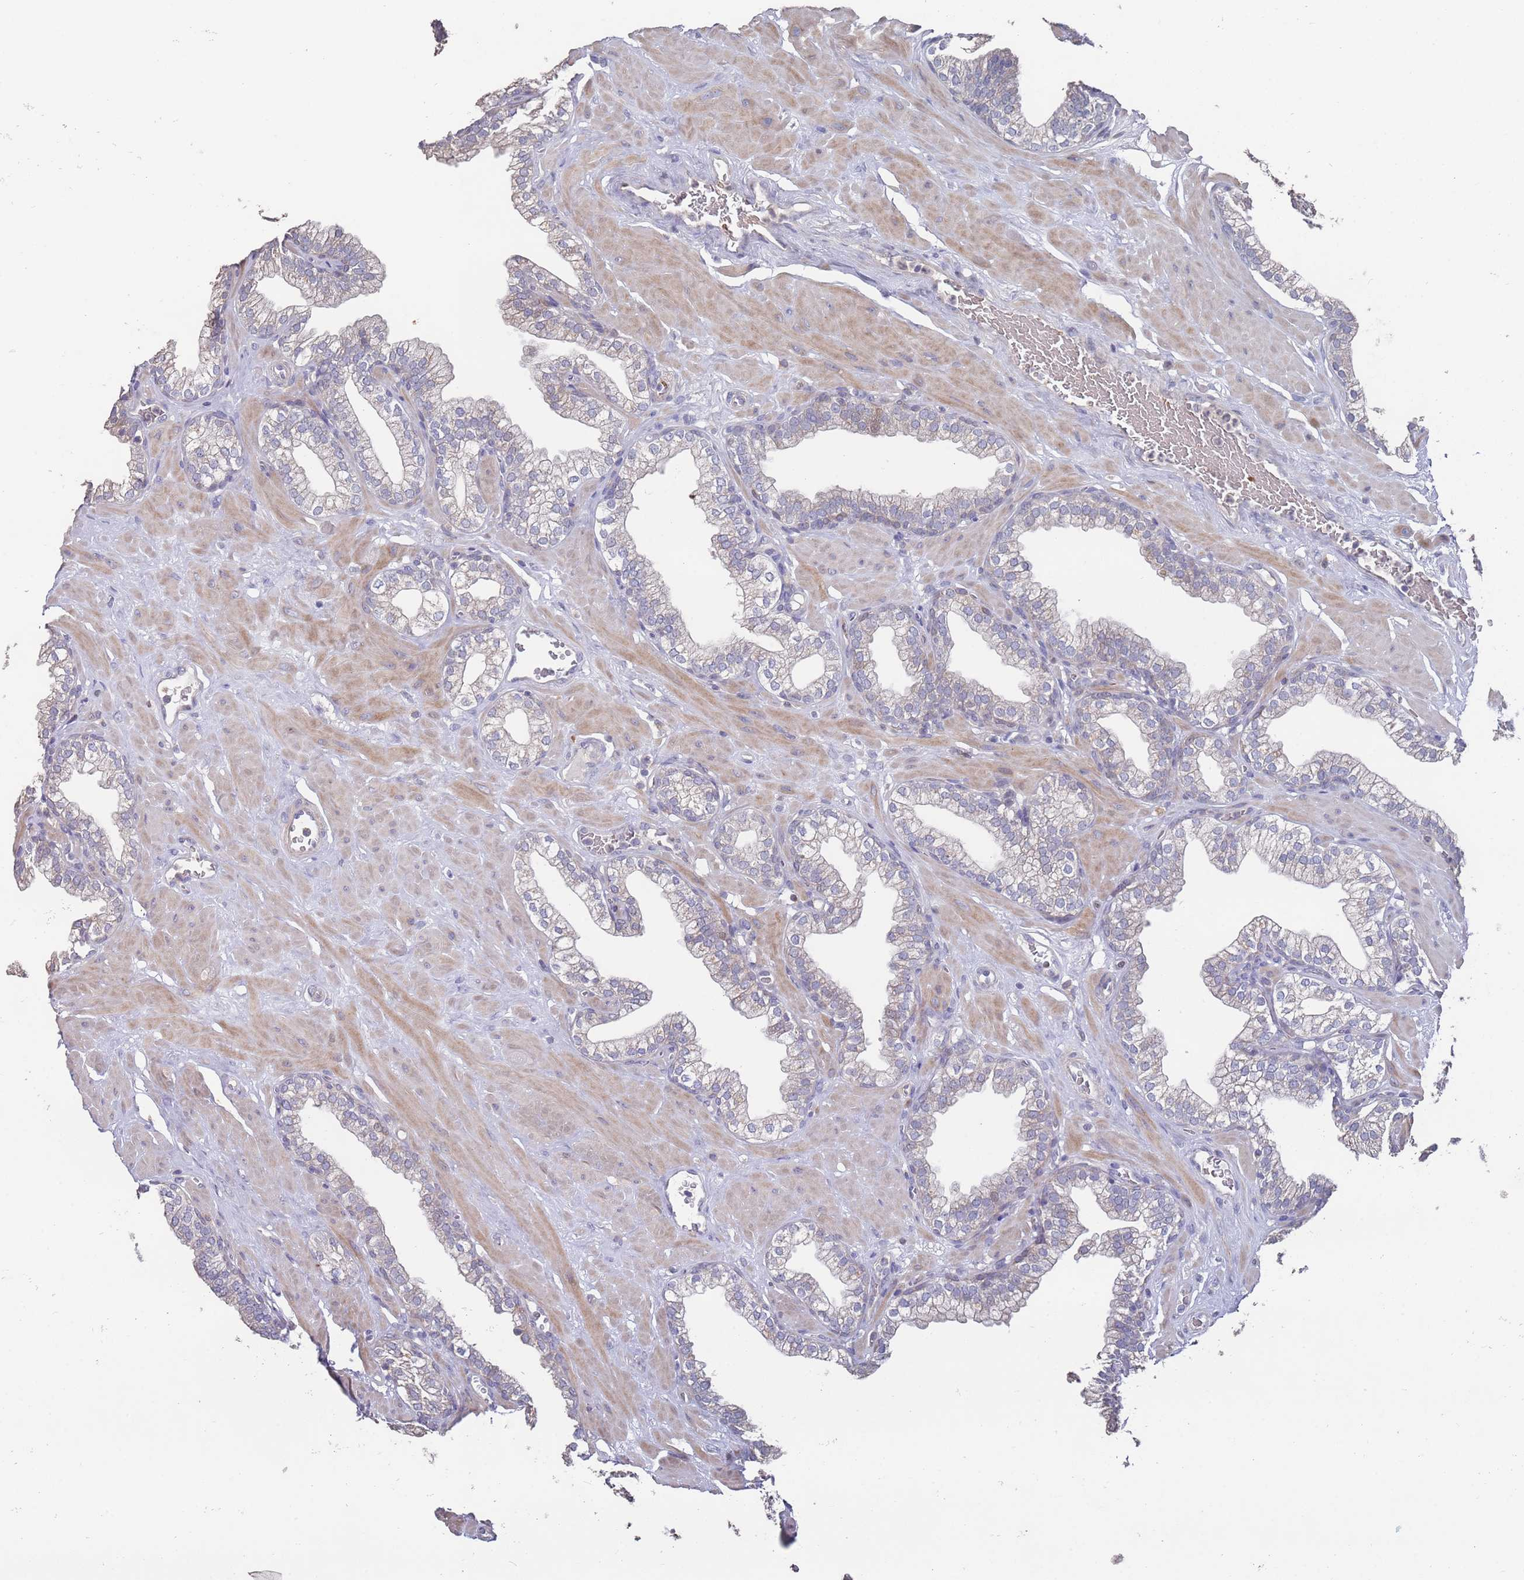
{"staining": {"intensity": "negative", "quantity": "none", "location": "none"}, "tissue": "prostate", "cell_type": "Glandular cells", "image_type": "normal", "snomed": [{"axis": "morphology", "description": "Normal tissue, NOS"}, {"axis": "morphology", "description": "Urothelial carcinoma, Low grade"}, {"axis": "topography", "description": "Urinary bladder"}, {"axis": "topography", "description": "Prostate"}], "caption": "Immunohistochemistry (IHC) photomicrograph of benign prostate stained for a protein (brown), which demonstrates no staining in glandular cells. (Brightfield microscopy of DAB immunohistochemistry at high magnification).", "gene": "LACC1", "patient": {"sex": "male", "age": 60}}